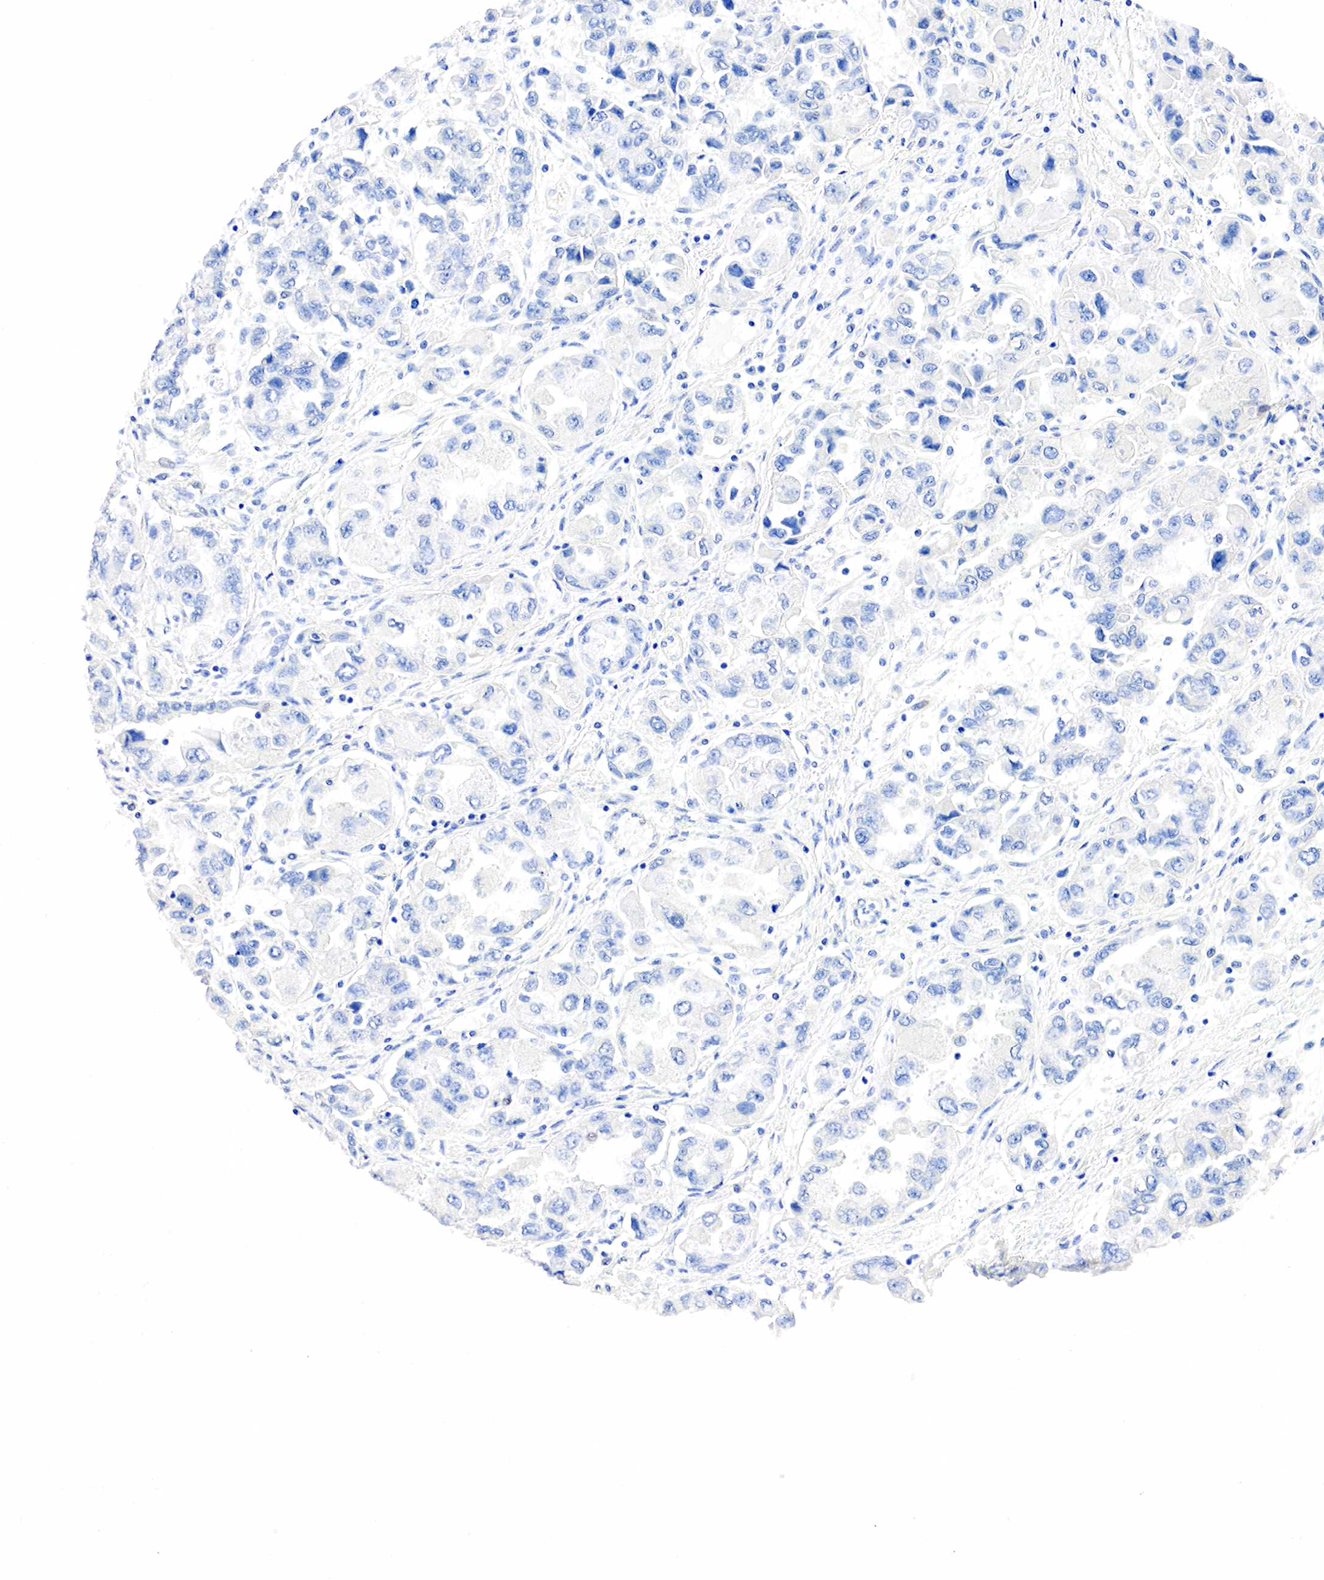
{"staining": {"intensity": "negative", "quantity": "none", "location": "none"}, "tissue": "ovarian cancer", "cell_type": "Tumor cells", "image_type": "cancer", "snomed": [{"axis": "morphology", "description": "Cystadenocarcinoma, serous, NOS"}, {"axis": "topography", "description": "Ovary"}], "caption": "DAB immunohistochemical staining of human ovarian cancer shows no significant positivity in tumor cells.", "gene": "SST", "patient": {"sex": "female", "age": 84}}